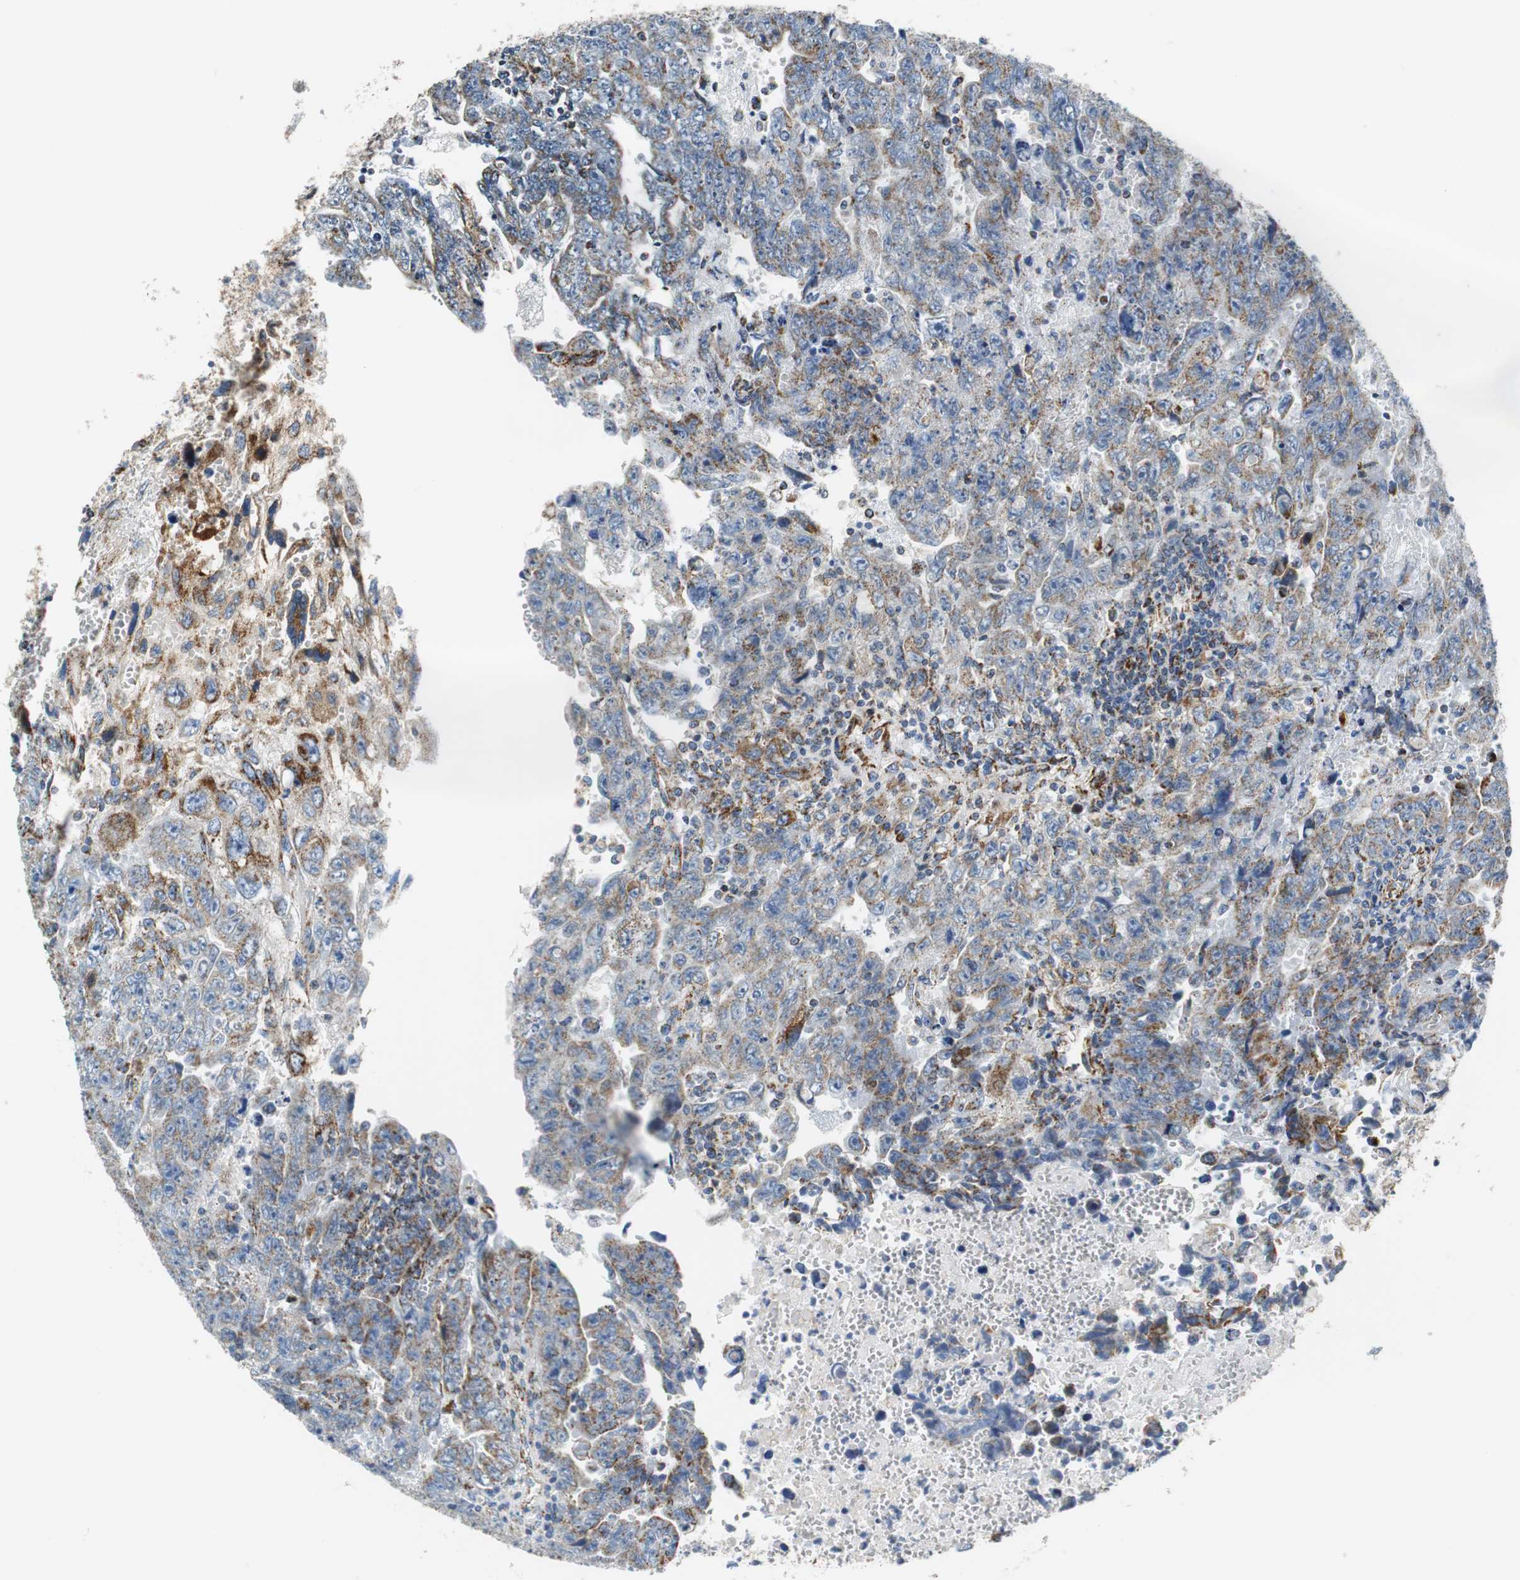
{"staining": {"intensity": "moderate", "quantity": "25%-75%", "location": "cytoplasmic/membranous"}, "tissue": "testis cancer", "cell_type": "Tumor cells", "image_type": "cancer", "snomed": [{"axis": "morphology", "description": "Carcinoma, Embryonal, NOS"}, {"axis": "topography", "description": "Testis"}], "caption": "Testis cancer (embryonal carcinoma) stained with DAB IHC exhibits medium levels of moderate cytoplasmic/membranous positivity in approximately 25%-75% of tumor cells. (DAB (3,3'-diaminobenzidine) IHC with brightfield microscopy, high magnification).", "gene": "C1QTNF7", "patient": {"sex": "male", "age": 28}}